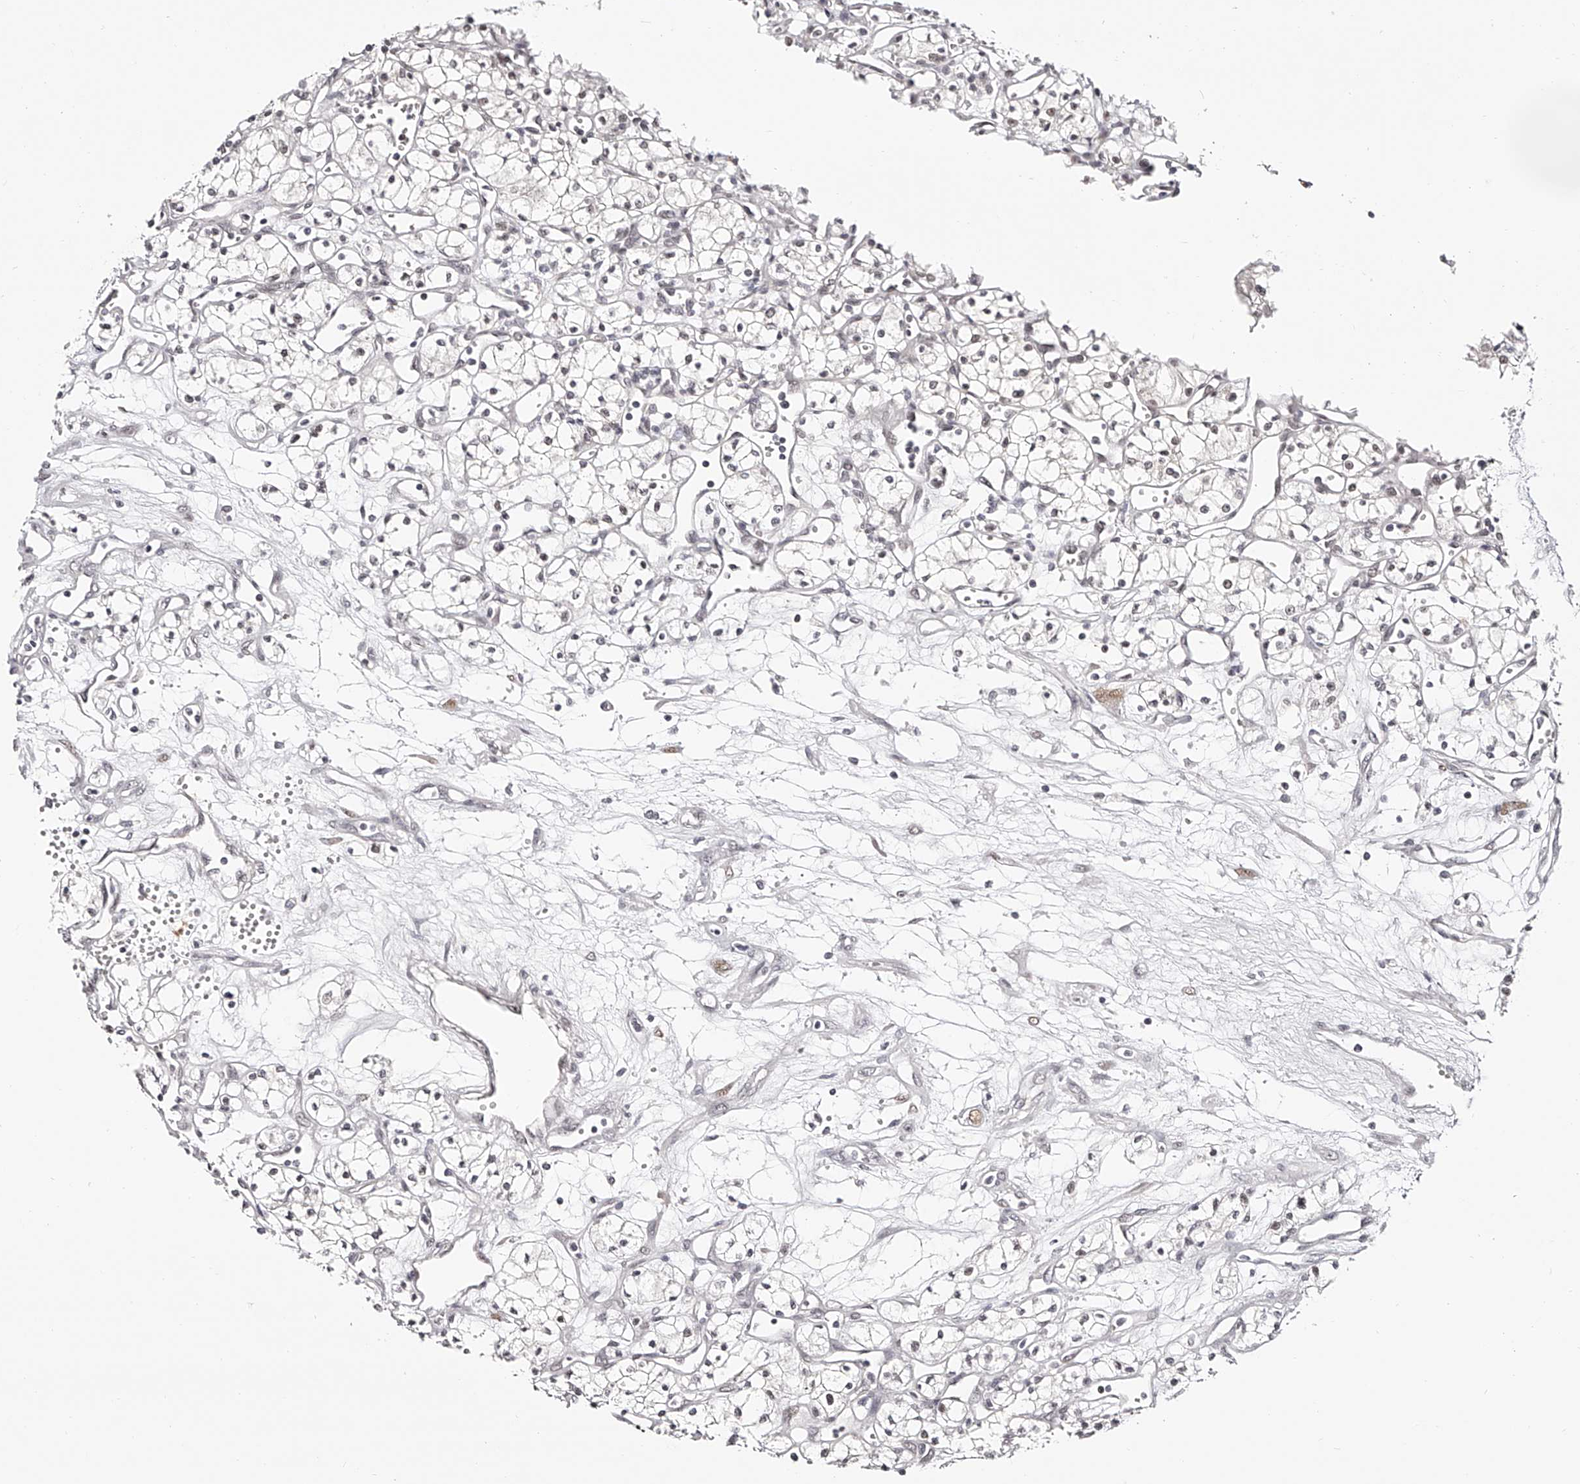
{"staining": {"intensity": "negative", "quantity": "none", "location": "none"}, "tissue": "renal cancer", "cell_type": "Tumor cells", "image_type": "cancer", "snomed": [{"axis": "morphology", "description": "Adenocarcinoma, NOS"}, {"axis": "topography", "description": "Kidney"}], "caption": "Photomicrograph shows no protein expression in tumor cells of renal cancer tissue.", "gene": "USF3", "patient": {"sex": "male", "age": 59}}